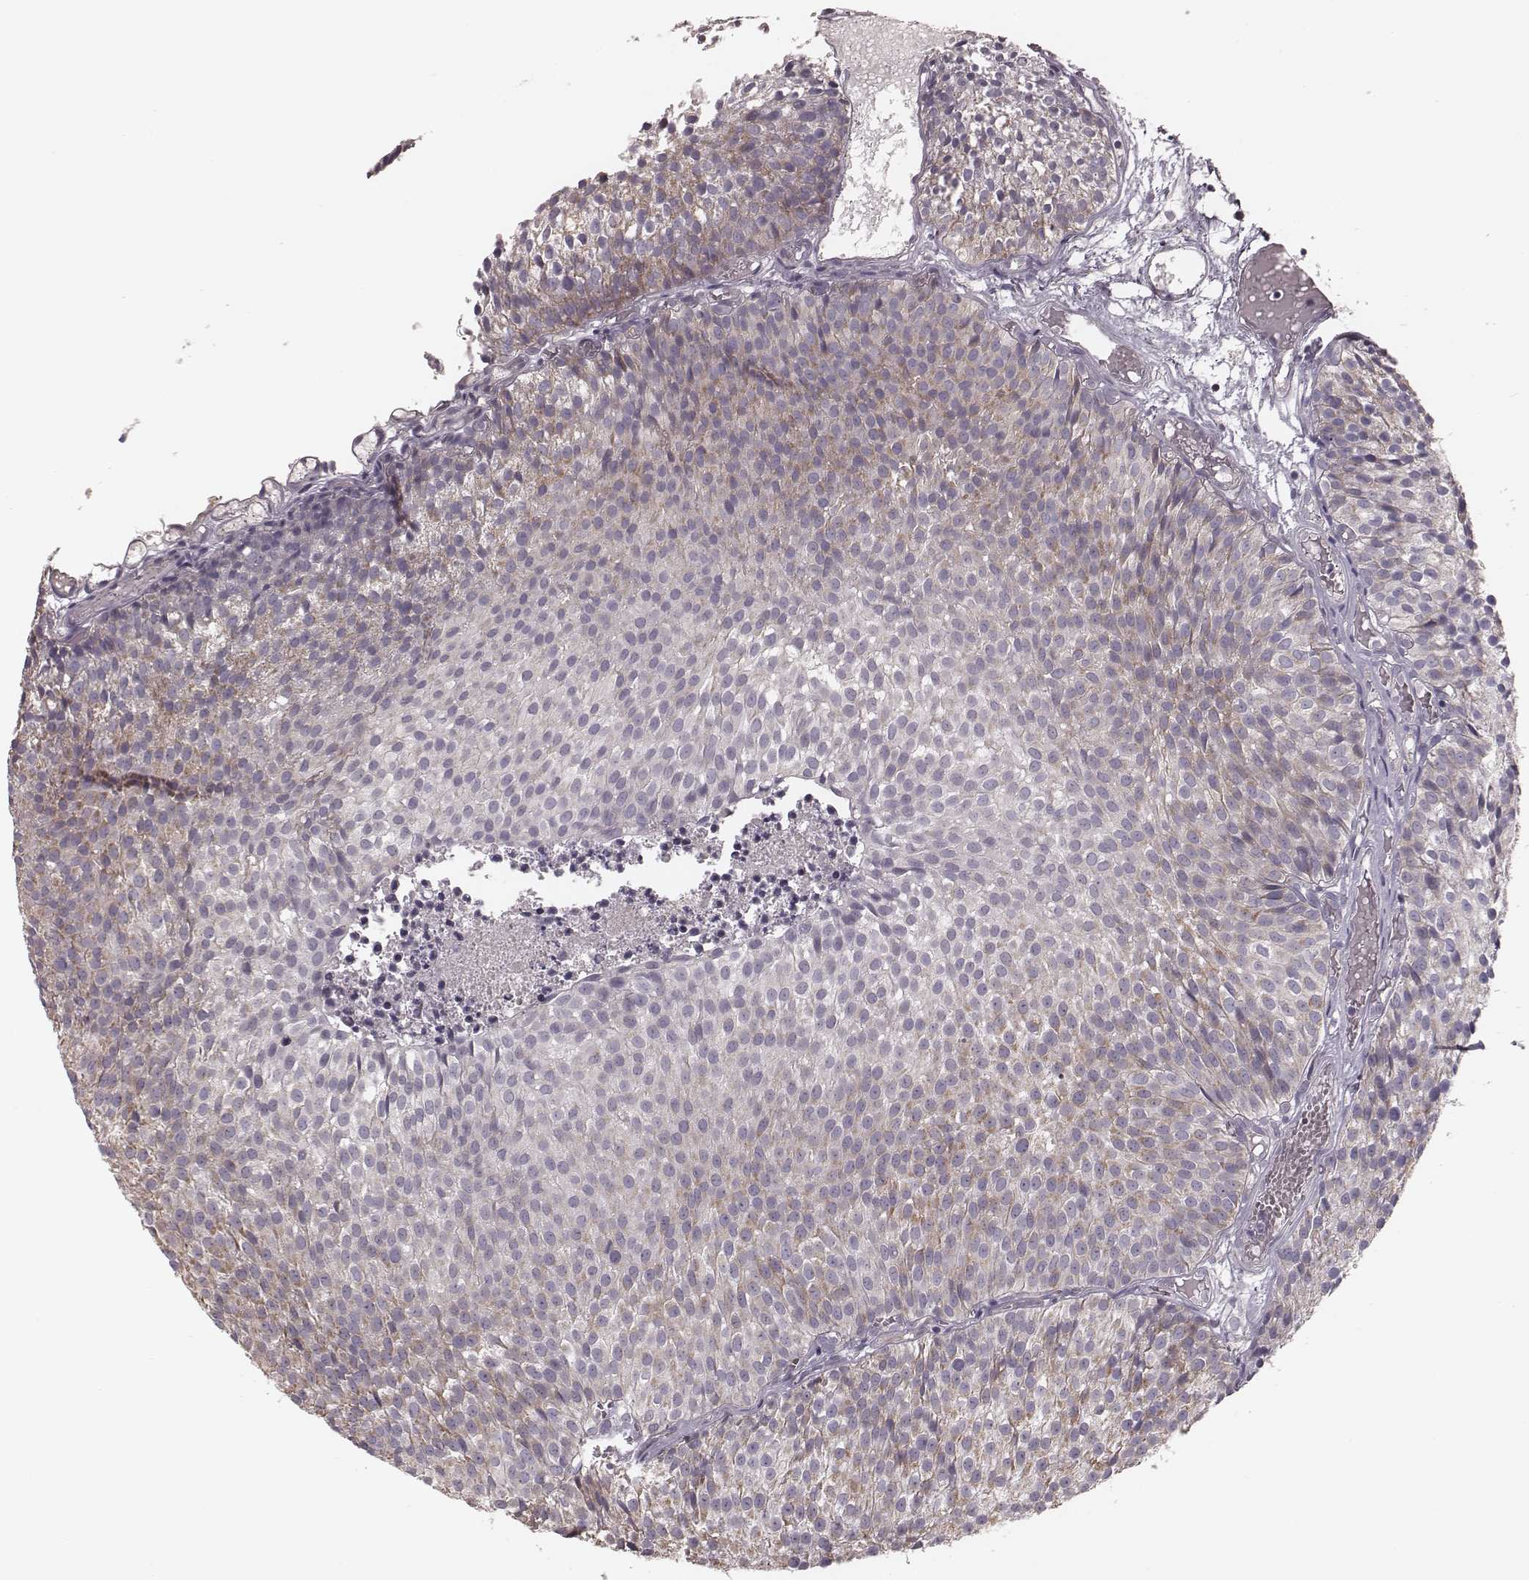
{"staining": {"intensity": "moderate", "quantity": "25%-75%", "location": "cytoplasmic/membranous"}, "tissue": "urothelial cancer", "cell_type": "Tumor cells", "image_type": "cancer", "snomed": [{"axis": "morphology", "description": "Urothelial carcinoma, Low grade"}, {"axis": "topography", "description": "Urinary bladder"}], "caption": "Immunohistochemical staining of low-grade urothelial carcinoma exhibits medium levels of moderate cytoplasmic/membranous expression in about 25%-75% of tumor cells. (IHC, brightfield microscopy, high magnification).", "gene": "MRPS27", "patient": {"sex": "male", "age": 63}}